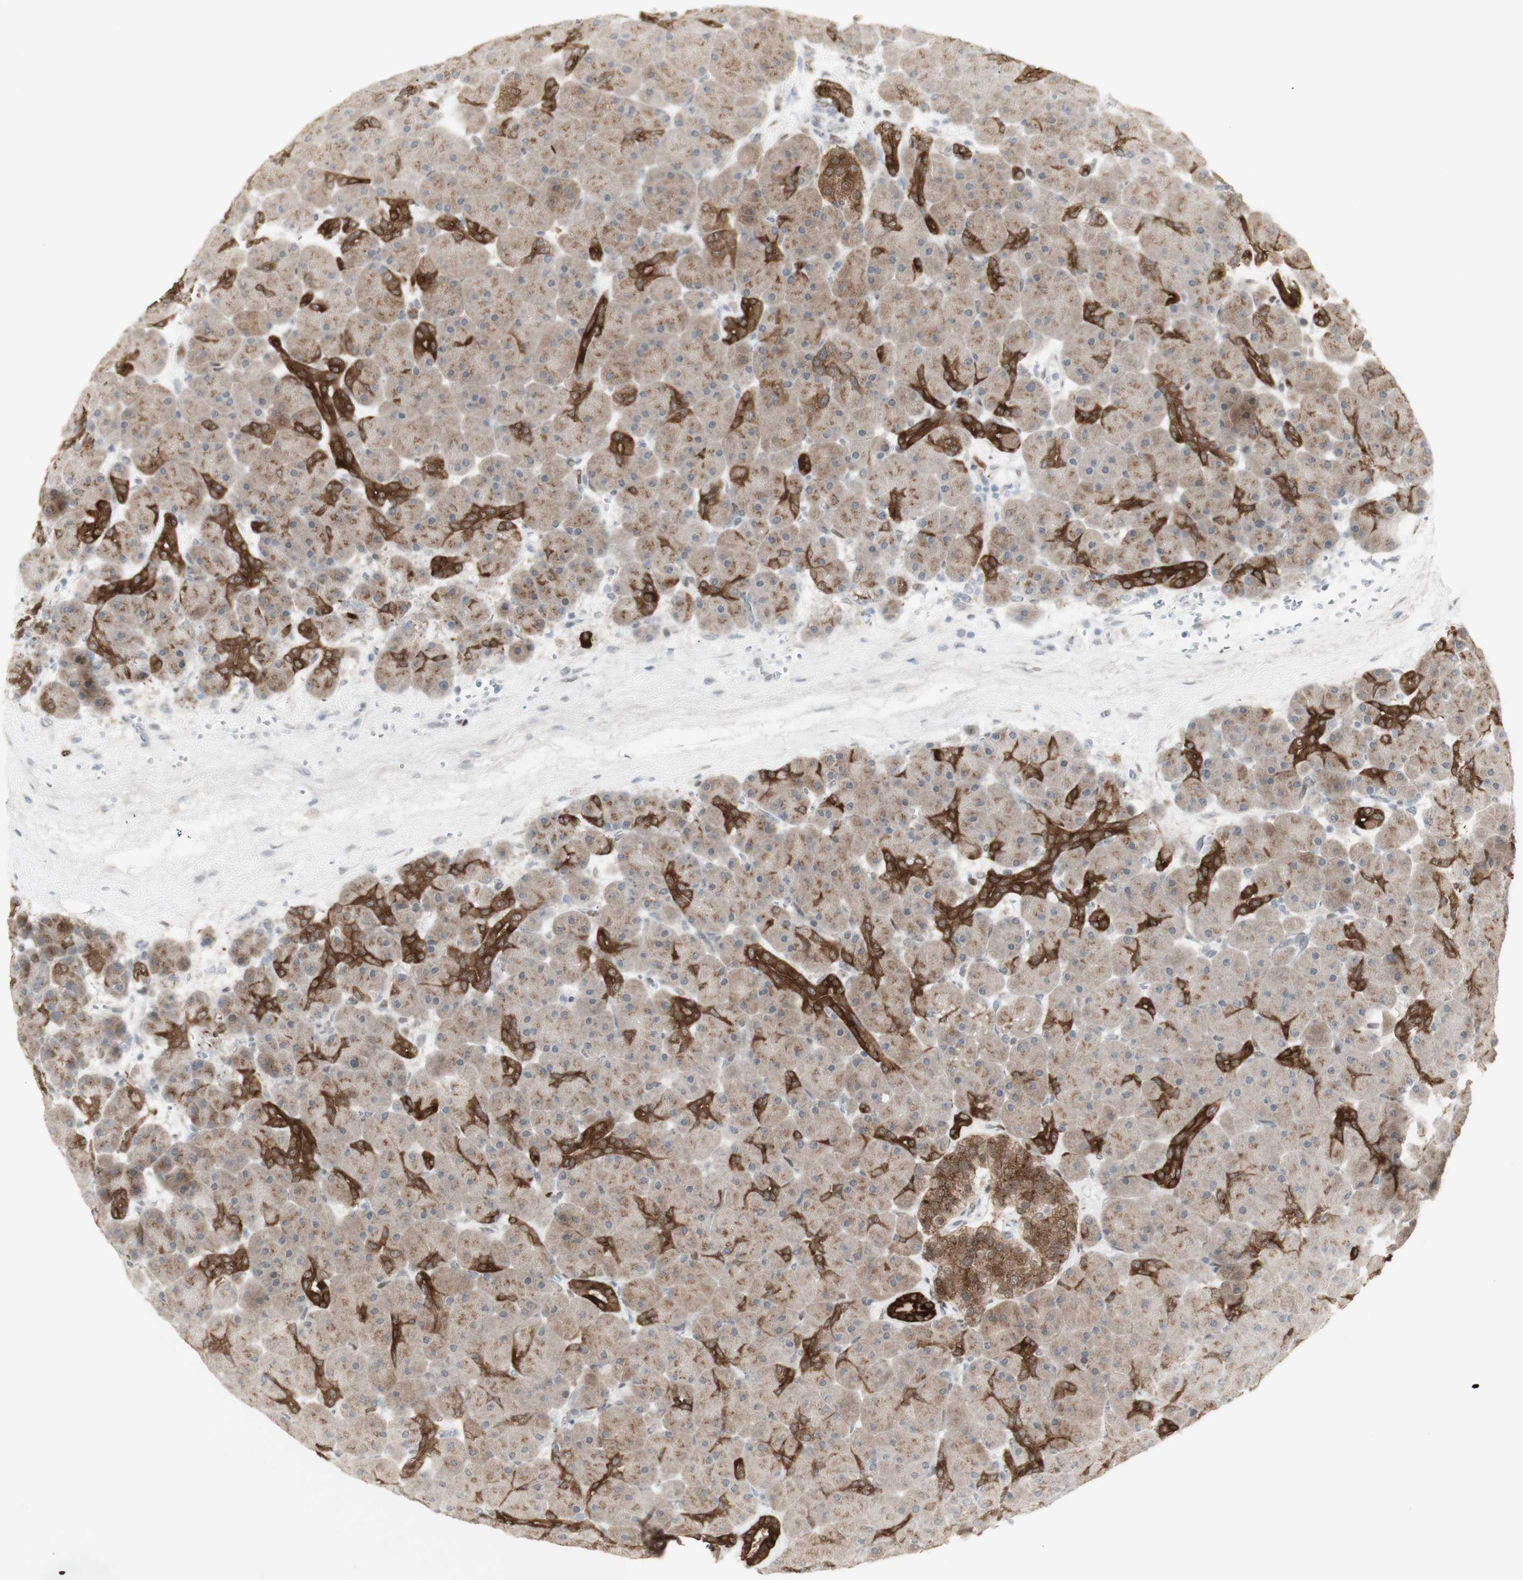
{"staining": {"intensity": "moderate", "quantity": ">75%", "location": "cytoplasmic/membranous"}, "tissue": "pancreas", "cell_type": "Exocrine glandular cells", "image_type": "normal", "snomed": [{"axis": "morphology", "description": "Normal tissue, NOS"}, {"axis": "topography", "description": "Pancreas"}], "caption": "IHC (DAB) staining of unremarkable pancreas demonstrates moderate cytoplasmic/membranous protein staining in about >75% of exocrine glandular cells.", "gene": "C1orf116", "patient": {"sex": "male", "age": 66}}